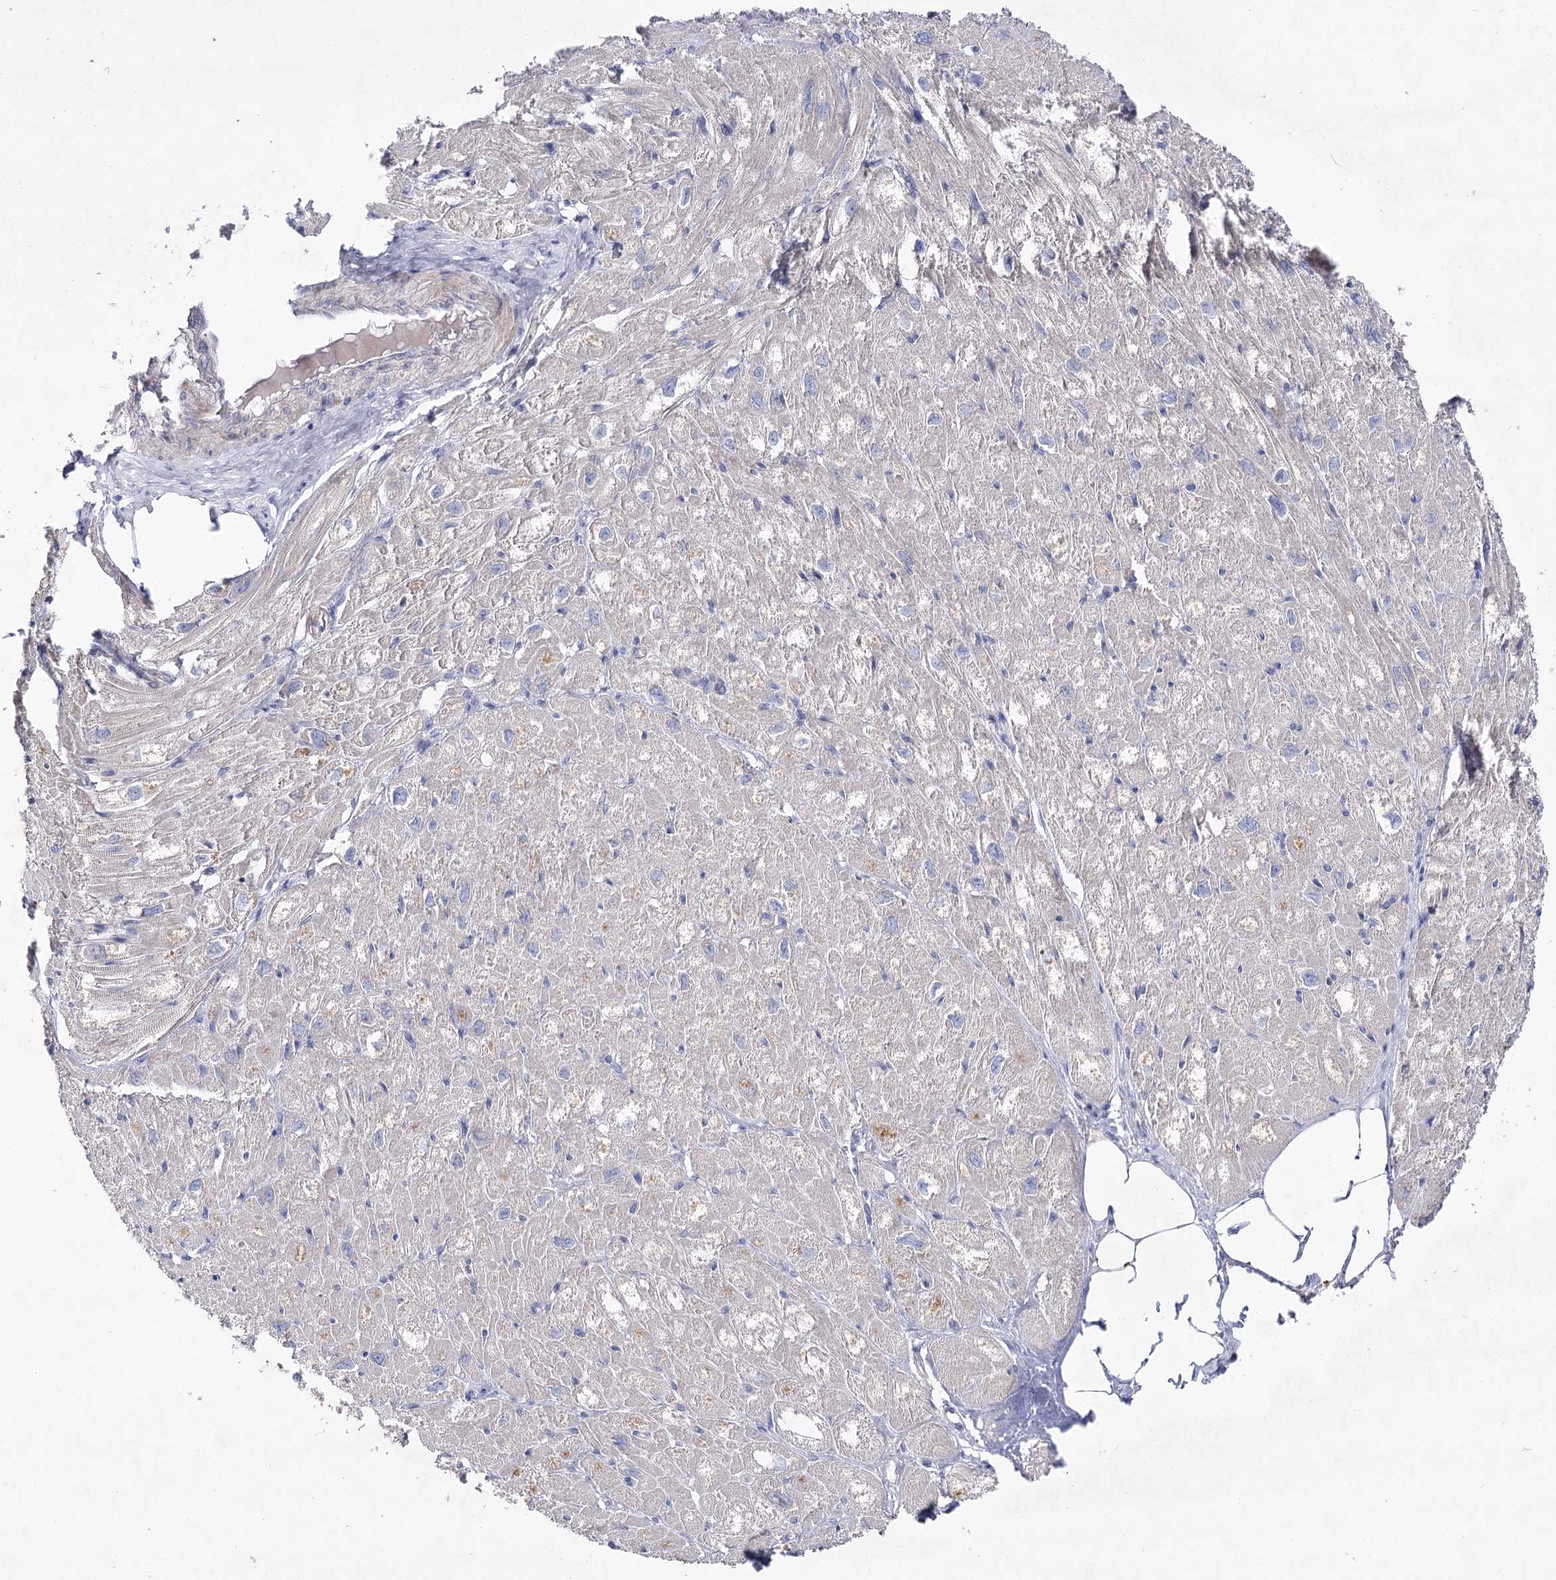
{"staining": {"intensity": "negative", "quantity": "none", "location": "none"}, "tissue": "heart muscle", "cell_type": "Cardiomyocytes", "image_type": "normal", "snomed": [{"axis": "morphology", "description": "Normal tissue, NOS"}, {"axis": "topography", "description": "Heart"}], "caption": "Micrograph shows no significant protein positivity in cardiomyocytes of unremarkable heart muscle. The staining is performed using DAB (3,3'-diaminobenzidine) brown chromogen with nuclei counter-stained in using hematoxylin.", "gene": "LRRC14B", "patient": {"sex": "male", "age": 50}}